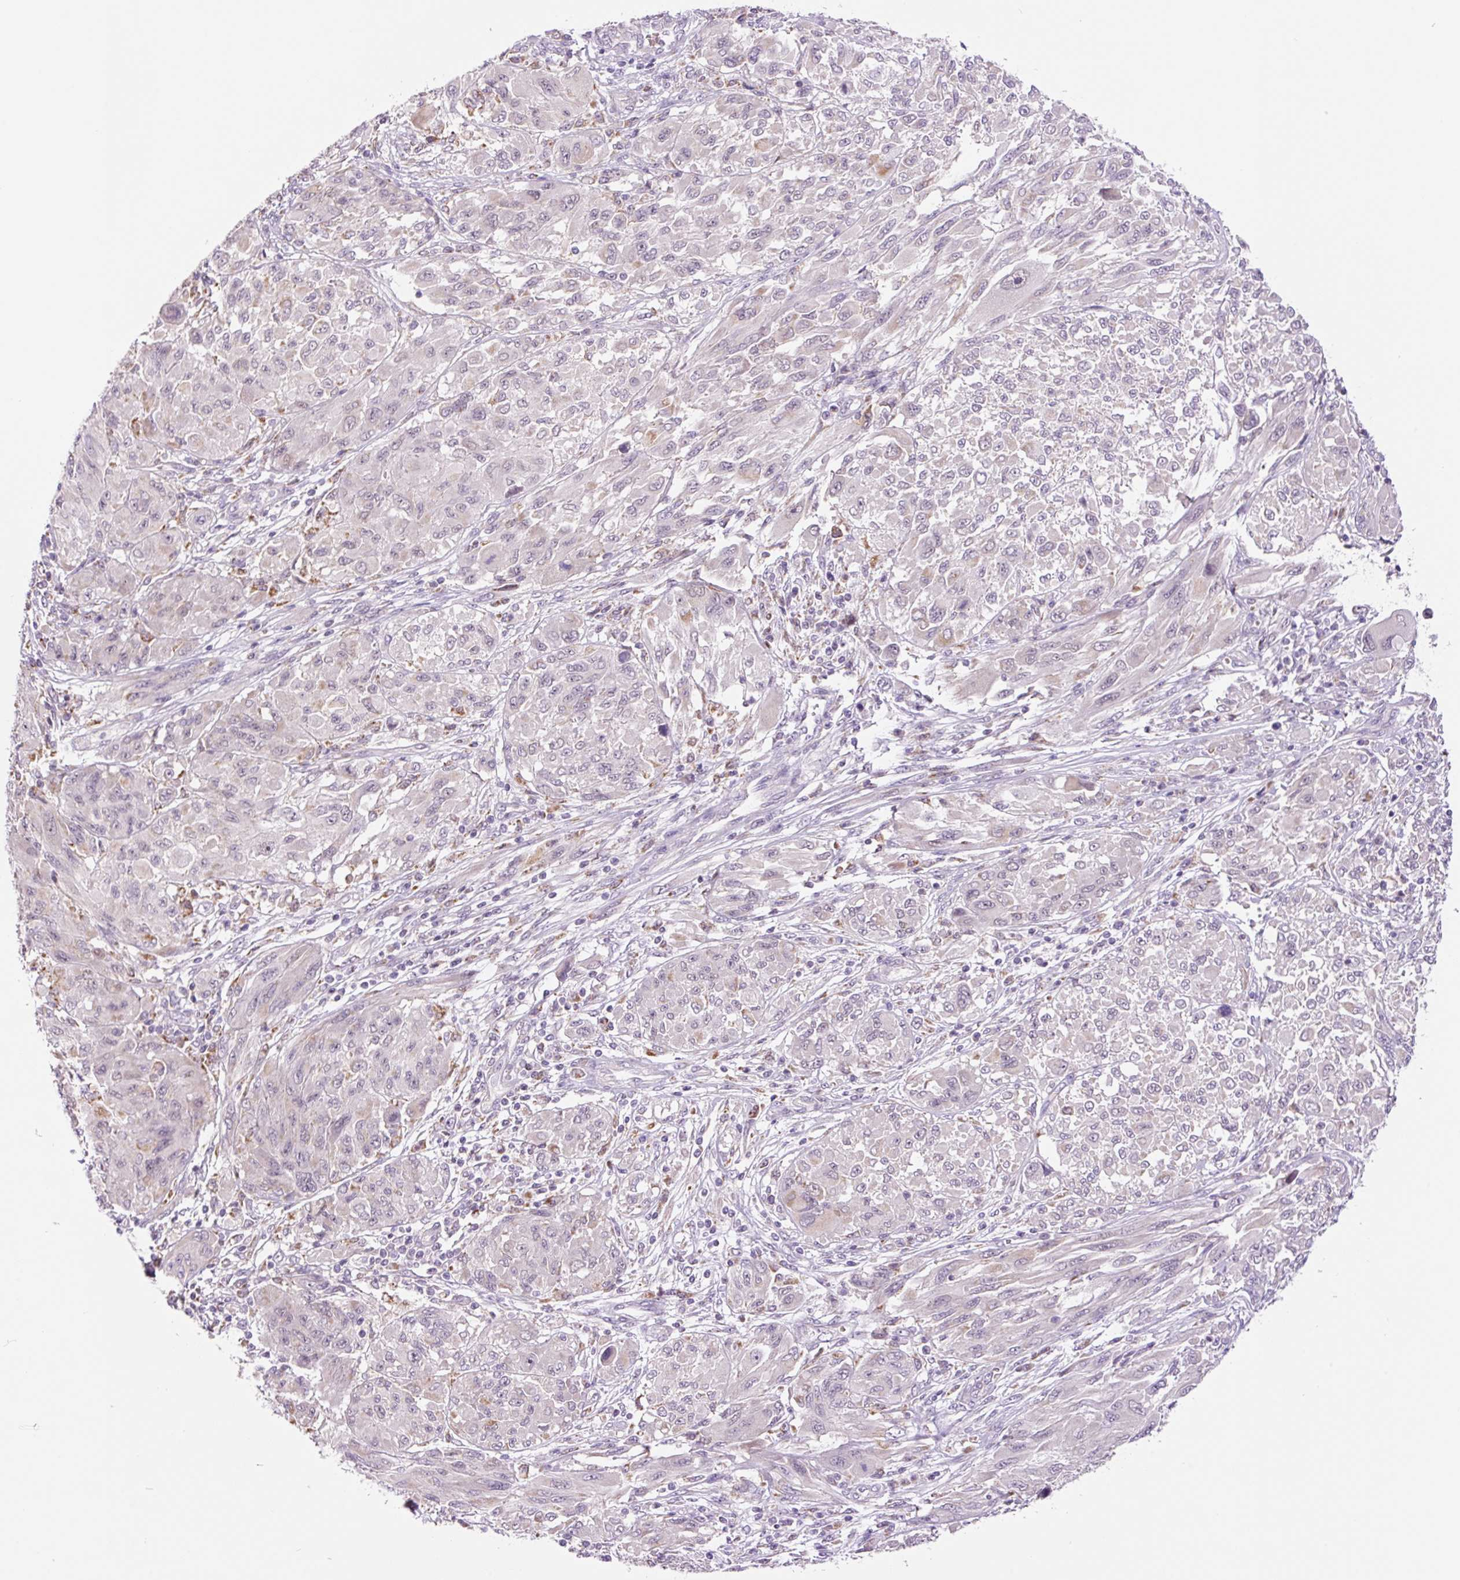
{"staining": {"intensity": "negative", "quantity": "none", "location": "none"}, "tissue": "melanoma", "cell_type": "Tumor cells", "image_type": "cancer", "snomed": [{"axis": "morphology", "description": "Malignant melanoma, NOS"}, {"axis": "topography", "description": "Skin"}], "caption": "The immunohistochemistry (IHC) image has no significant positivity in tumor cells of melanoma tissue.", "gene": "PCK2", "patient": {"sex": "female", "age": 91}}